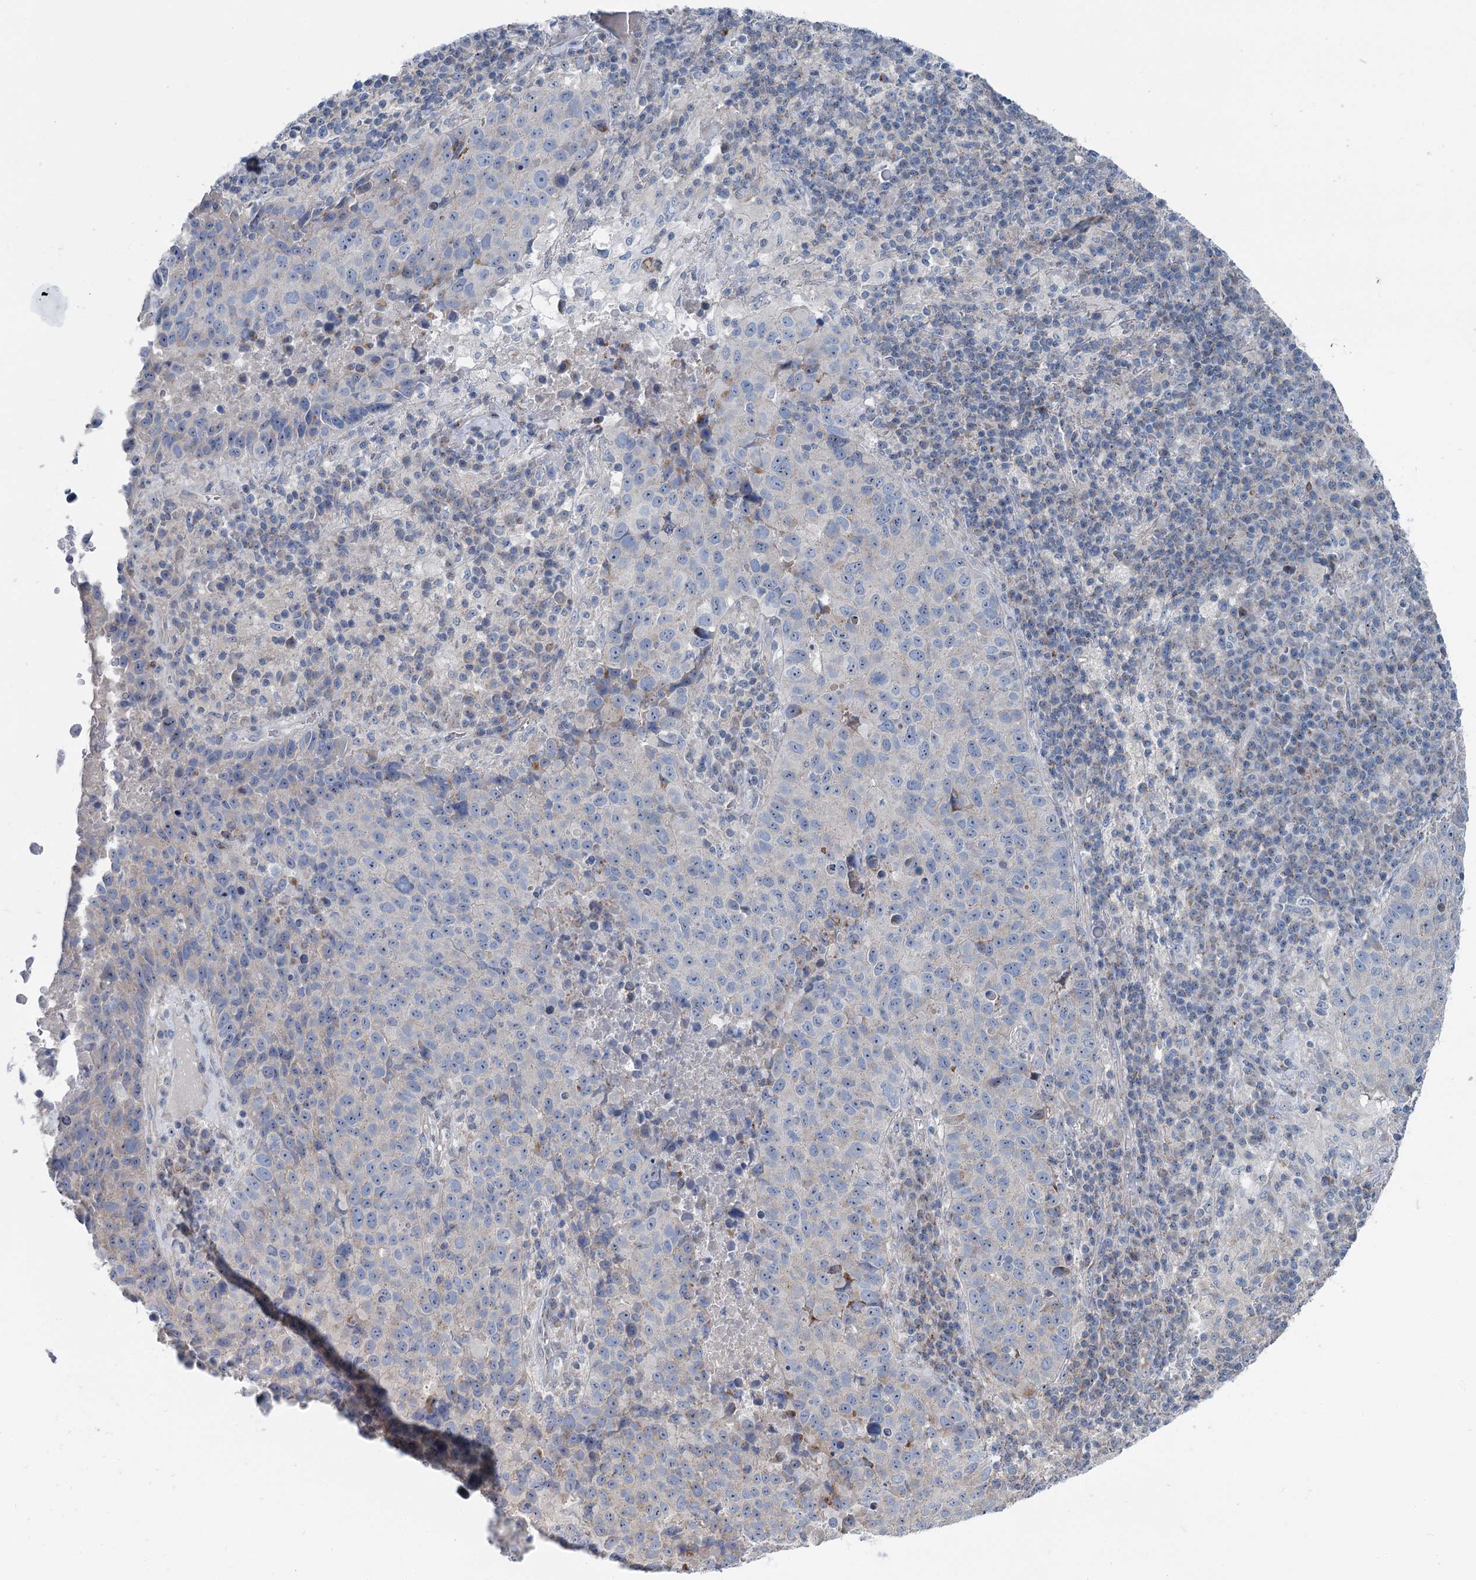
{"staining": {"intensity": "negative", "quantity": "none", "location": "none"}, "tissue": "lung cancer", "cell_type": "Tumor cells", "image_type": "cancer", "snomed": [{"axis": "morphology", "description": "Squamous cell carcinoma, NOS"}, {"axis": "topography", "description": "Lung"}], "caption": "A high-resolution histopathology image shows immunohistochemistry staining of lung cancer, which demonstrates no significant expression in tumor cells. Brightfield microscopy of immunohistochemistry stained with DAB (brown) and hematoxylin (blue), captured at high magnification.", "gene": "MARK2", "patient": {"sex": "male", "age": 73}}